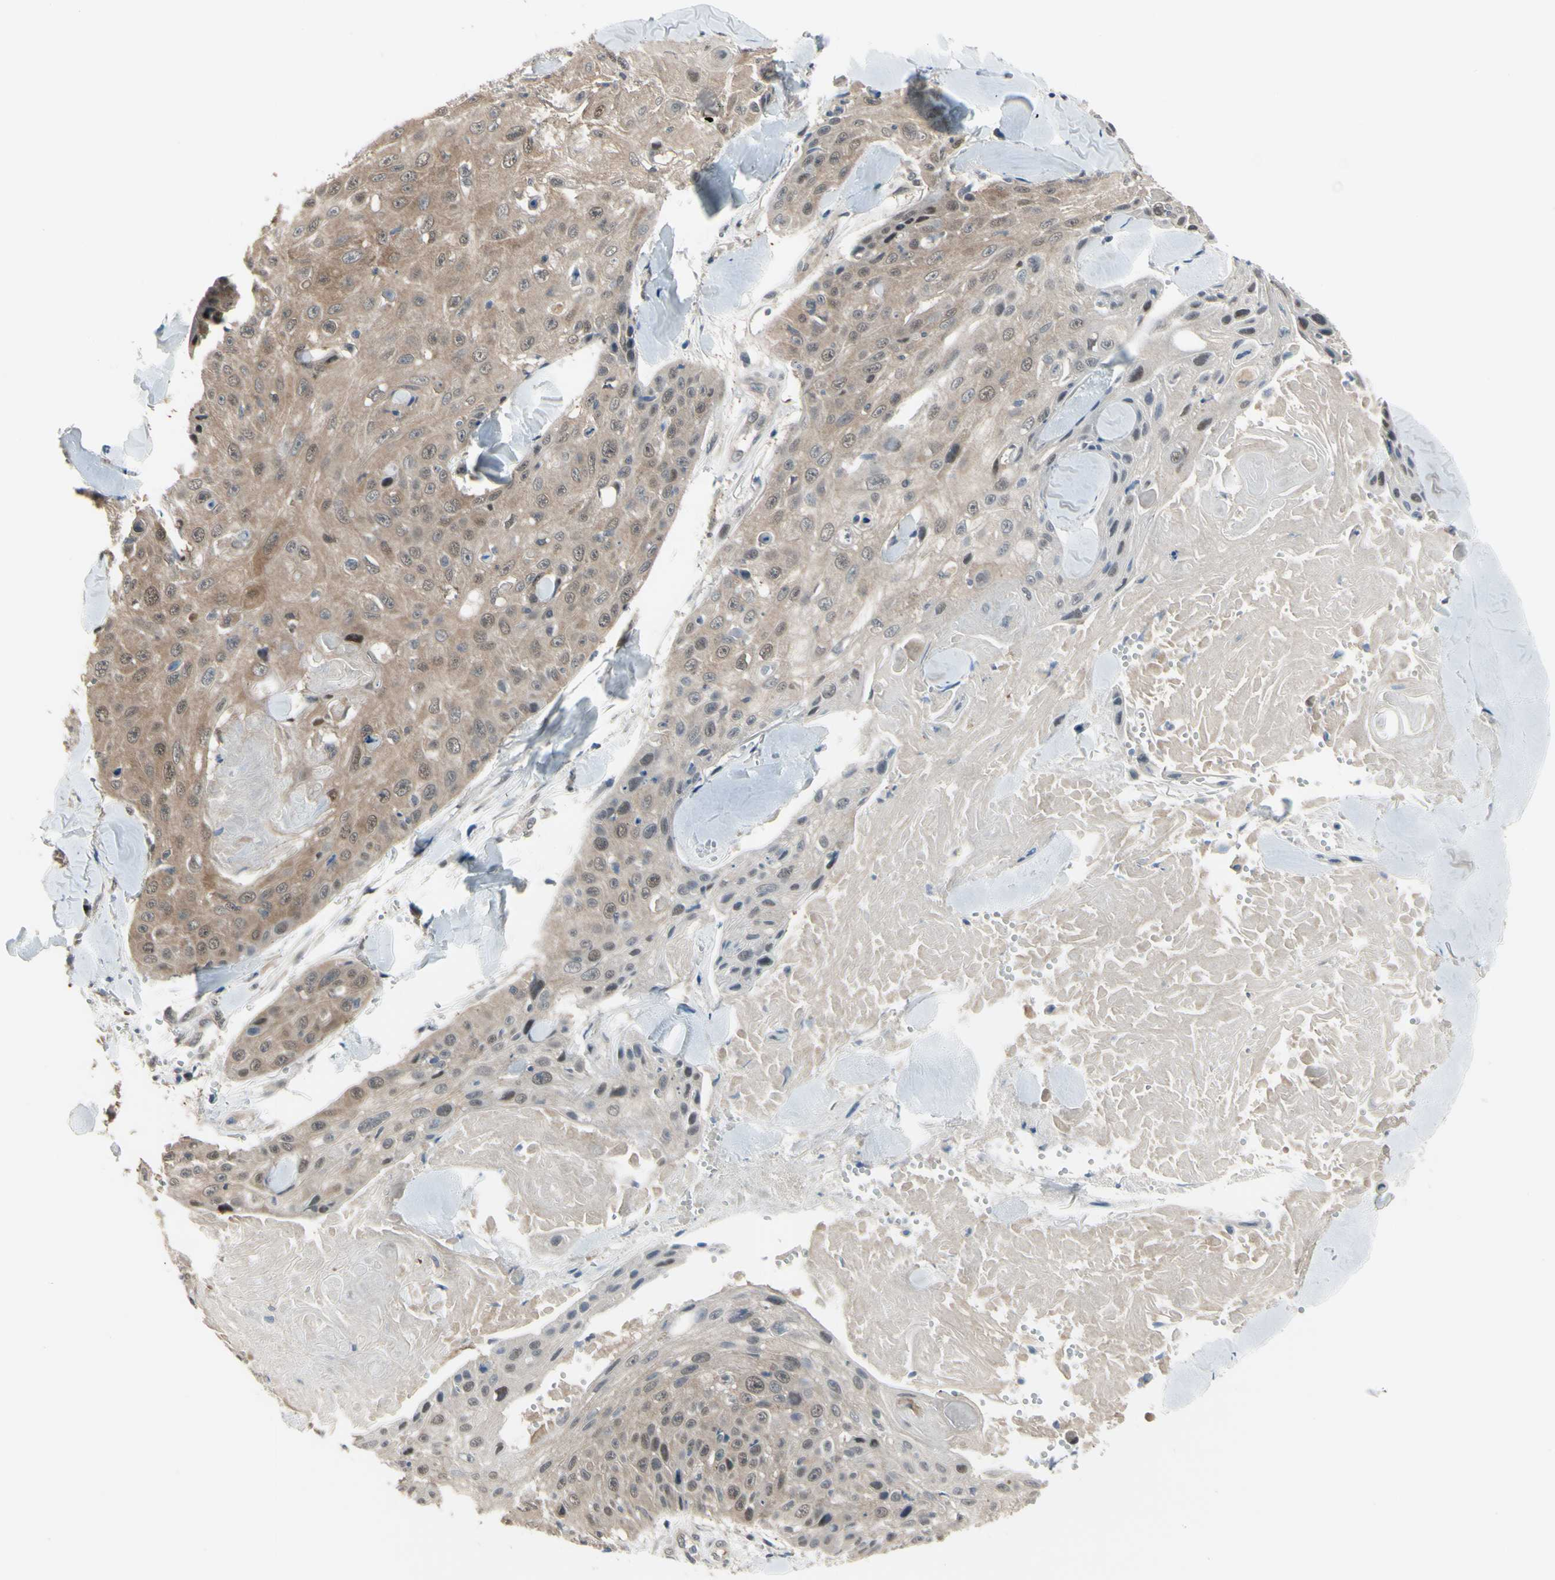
{"staining": {"intensity": "moderate", "quantity": "25%-75%", "location": "cytoplasmic/membranous,nuclear"}, "tissue": "skin cancer", "cell_type": "Tumor cells", "image_type": "cancer", "snomed": [{"axis": "morphology", "description": "Squamous cell carcinoma, NOS"}, {"axis": "topography", "description": "Skin"}], "caption": "Protein expression analysis of skin cancer (squamous cell carcinoma) reveals moderate cytoplasmic/membranous and nuclear staining in about 25%-75% of tumor cells. (DAB (3,3'-diaminobenzidine) IHC with brightfield microscopy, high magnification).", "gene": "HSPA4", "patient": {"sex": "male", "age": 86}}